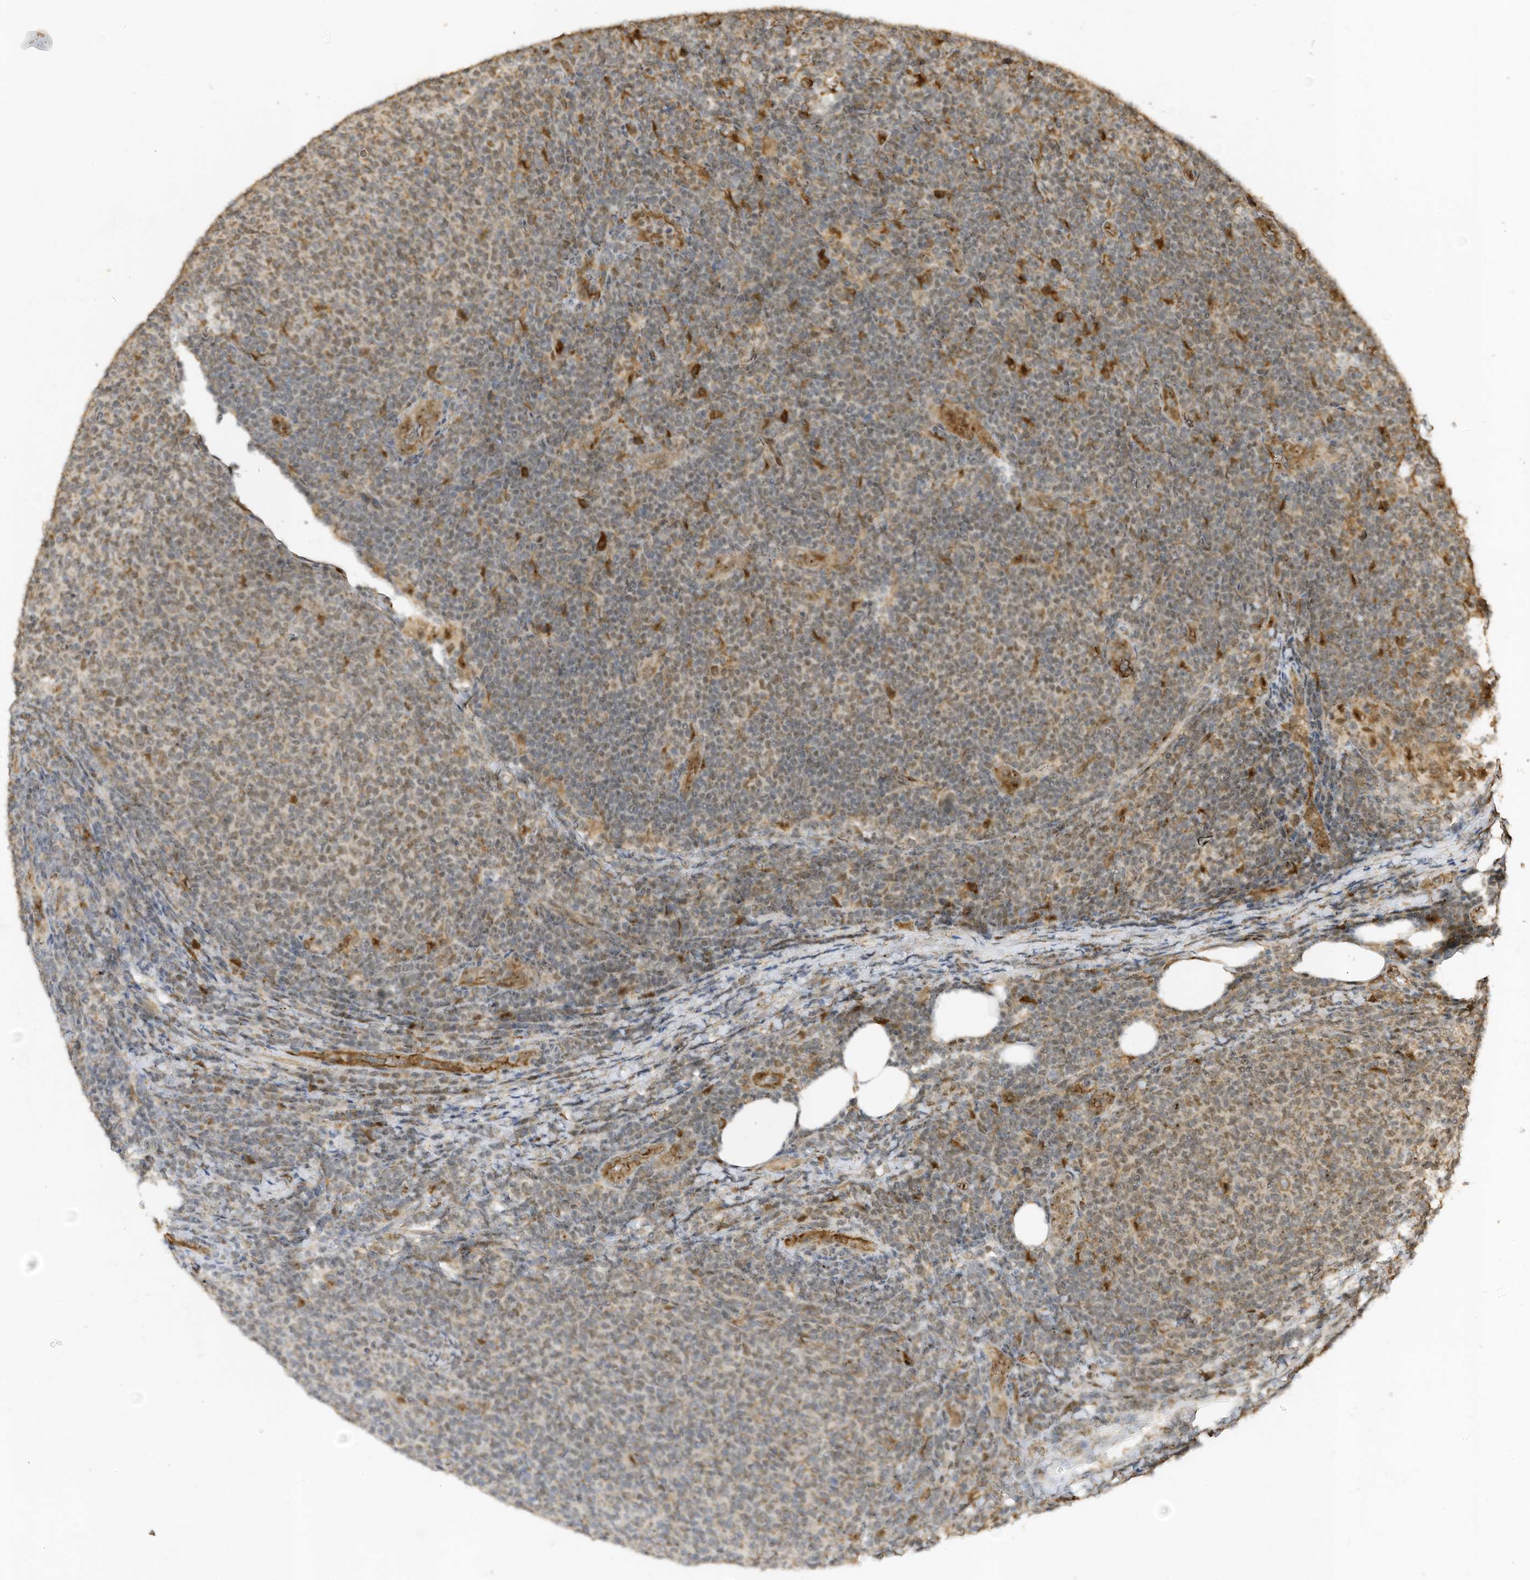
{"staining": {"intensity": "weak", "quantity": ">75%", "location": "cytoplasmic/membranous,nuclear"}, "tissue": "lymphoma", "cell_type": "Tumor cells", "image_type": "cancer", "snomed": [{"axis": "morphology", "description": "Malignant lymphoma, non-Hodgkin's type, Low grade"}, {"axis": "topography", "description": "Lymph node"}], "caption": "This histopathology image displays immunohistochemistry staining of human lymphoma, with low weak cytoplasmic/membranous and nuclear positivity in approximately >75% of tumor cells.", "gene": "ERLEC1", "patient": {"sex": "male", "age": 66}}